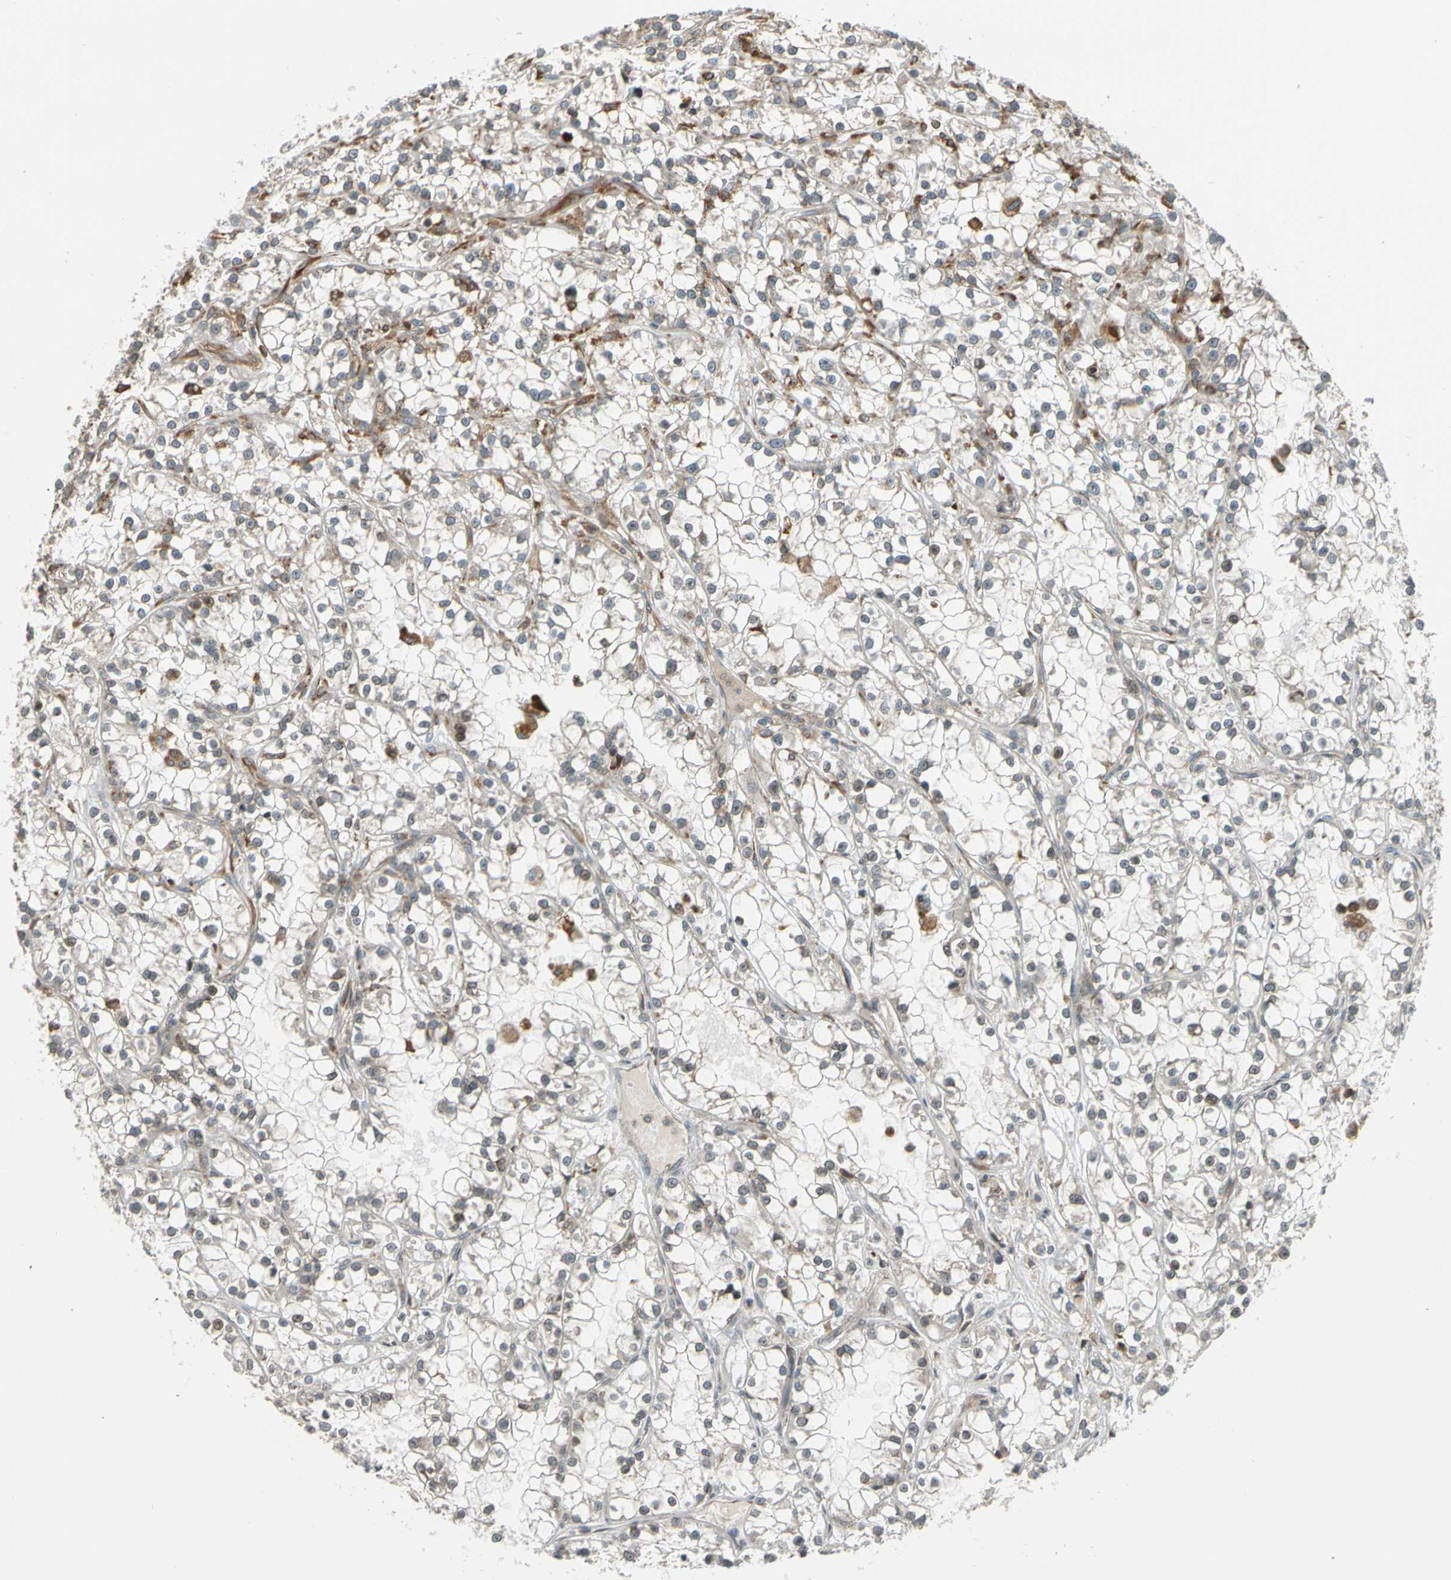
{"staining": {"intensity": "negative", "quantity": "none", "location": "none"}, "tissue": "renal cancer", "cell_type": "Tumor cells", "image_type": "cancer", "snomed": [{"axis": "morphology", "description": "Adenocarcinoma, NOS"}, {"axis": "topography", "description": "Kidney"}], "caption": "DAB immunohistochemical staining of renal cancer demonstrates no significant expression in tumor cells. (DAB immunohistochemistry, high magnification).", "gene": "TRIO", "patient": {"sex": "female", "age": 52}}